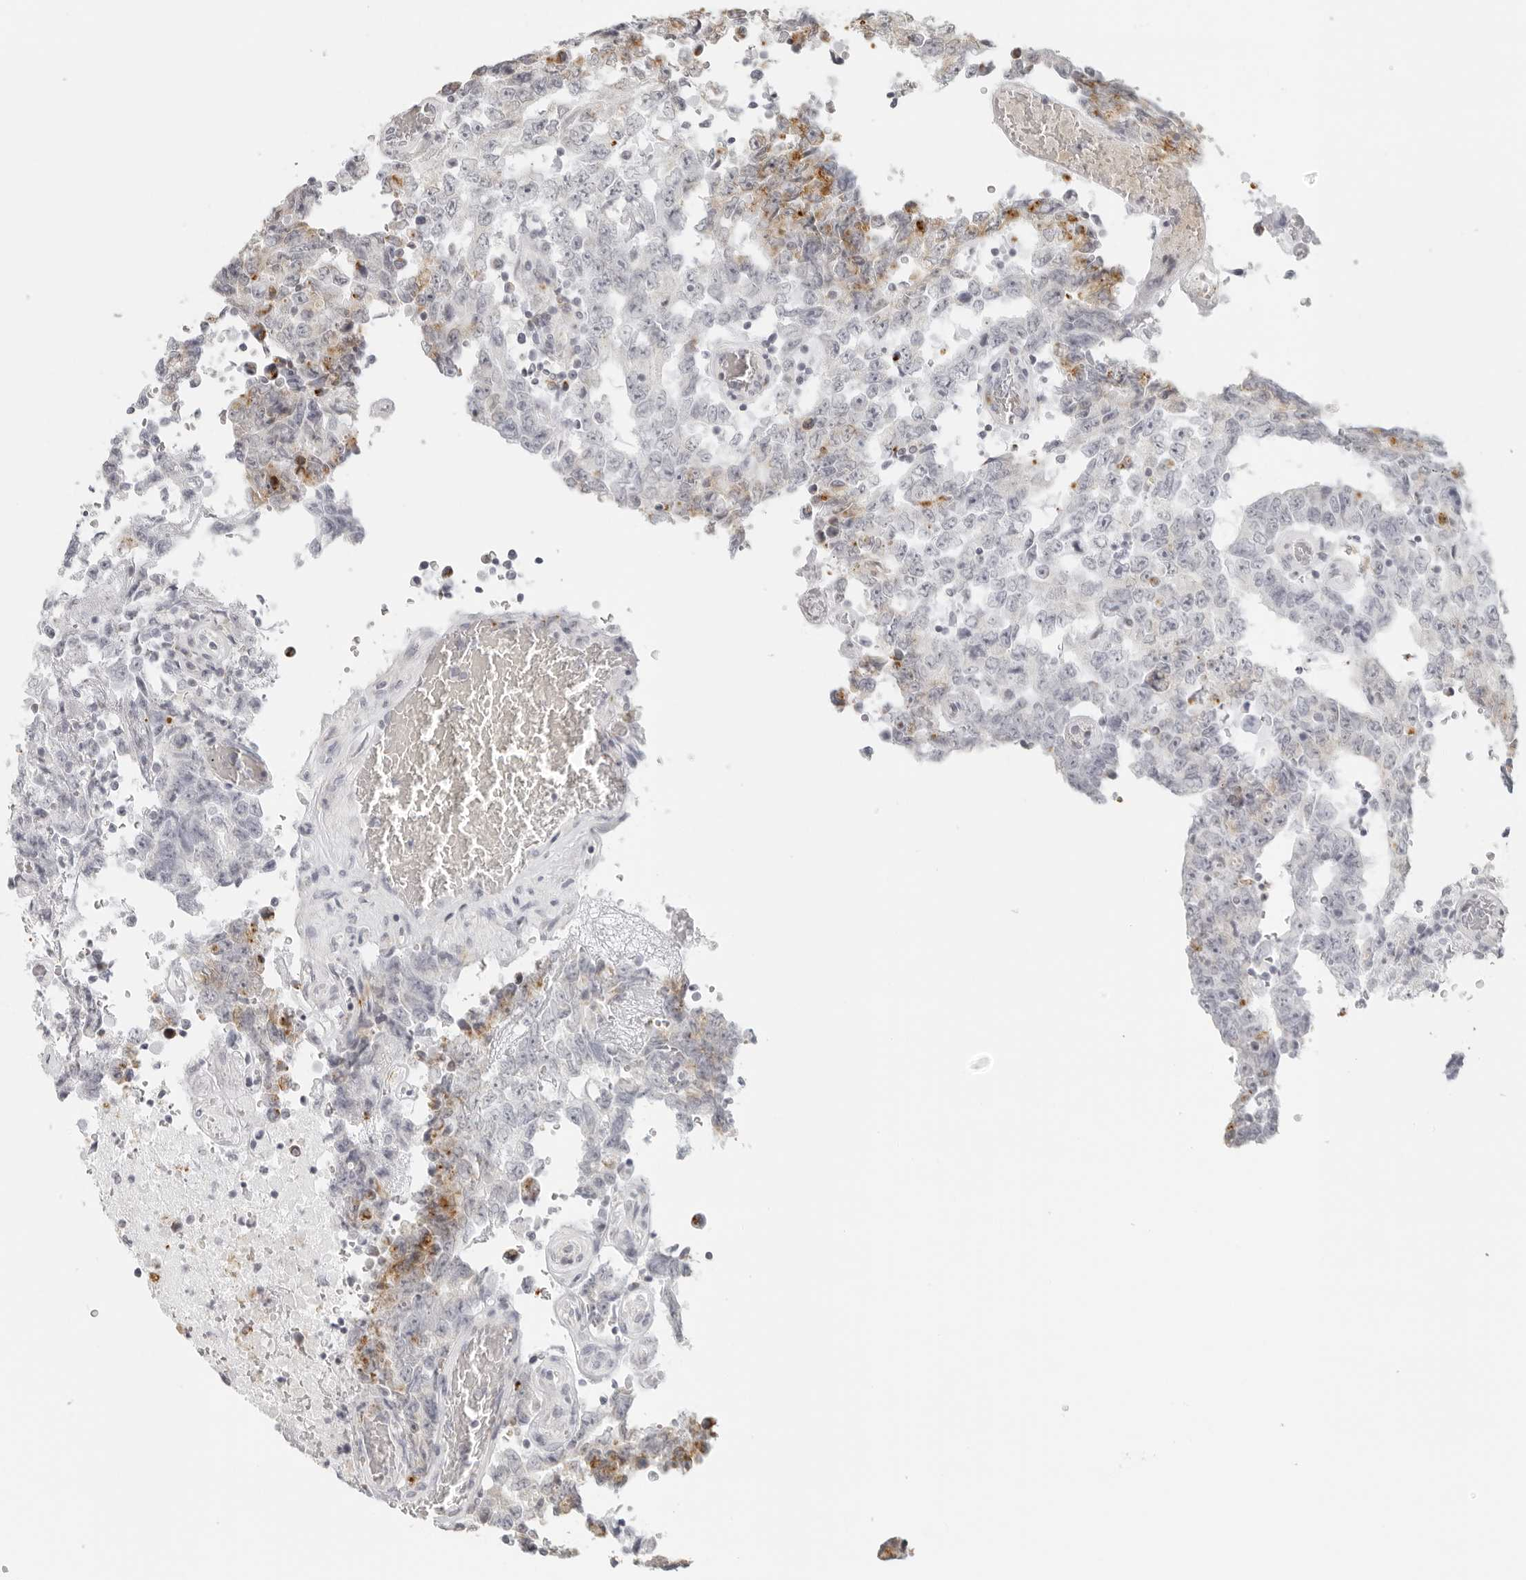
{"staining": {"intensity": "moderate", "quantity": "<25%", "location": "cytoplasmic/membranous"}, "tissue": "testis cancer", "cell_type": "Tumor cells", "image_type": "cancer", "snomed": [{"axis": "morphology", "description": "Carcinoma, Embryonal, NOS"}, {"axis": "topography", "description": "Testis"}], "caption": "Human testis embryonal carcinoma stained with a protein marker demonstrates moderate staining in tumor cells.", "gene": "RPS6KC1", "patient": {"sex": "male", "age": 26}}